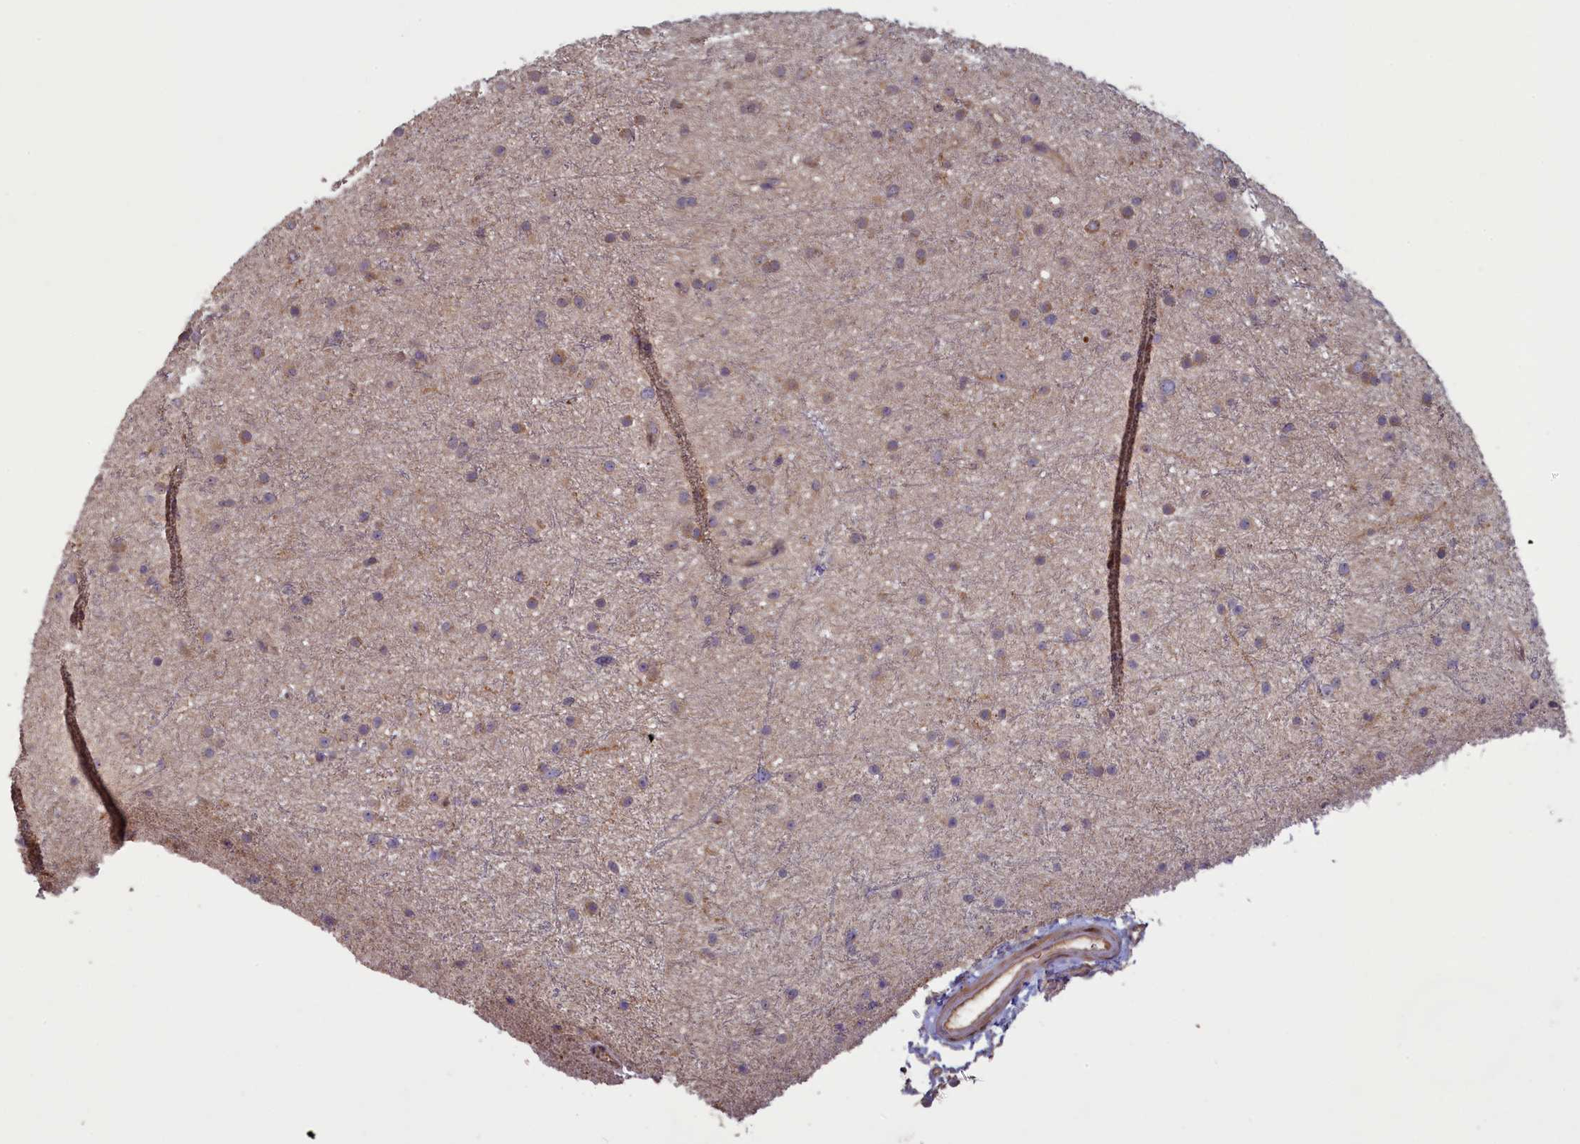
{"staining": {"intensity": "weak", "quantity": "25%-75%", "location": "cytoplasmic/membranous"}, "tissue": "glioma", "cell_type": "Tumor cells", "image_type": "cancer", "snomed": [{"axis": "morphology", "description": "Glioma, malignant, Low grade"}, {"axis": "topography", "description": "Cerebral cortex"}], "caption": "Protein staining of glioma tissue reveals weak cytoplasmic/membranous expression in approximately 25%-75% of tumor cells.", "gene": "CIAO2B", "patient": {"sex": "female", "age": 39}}